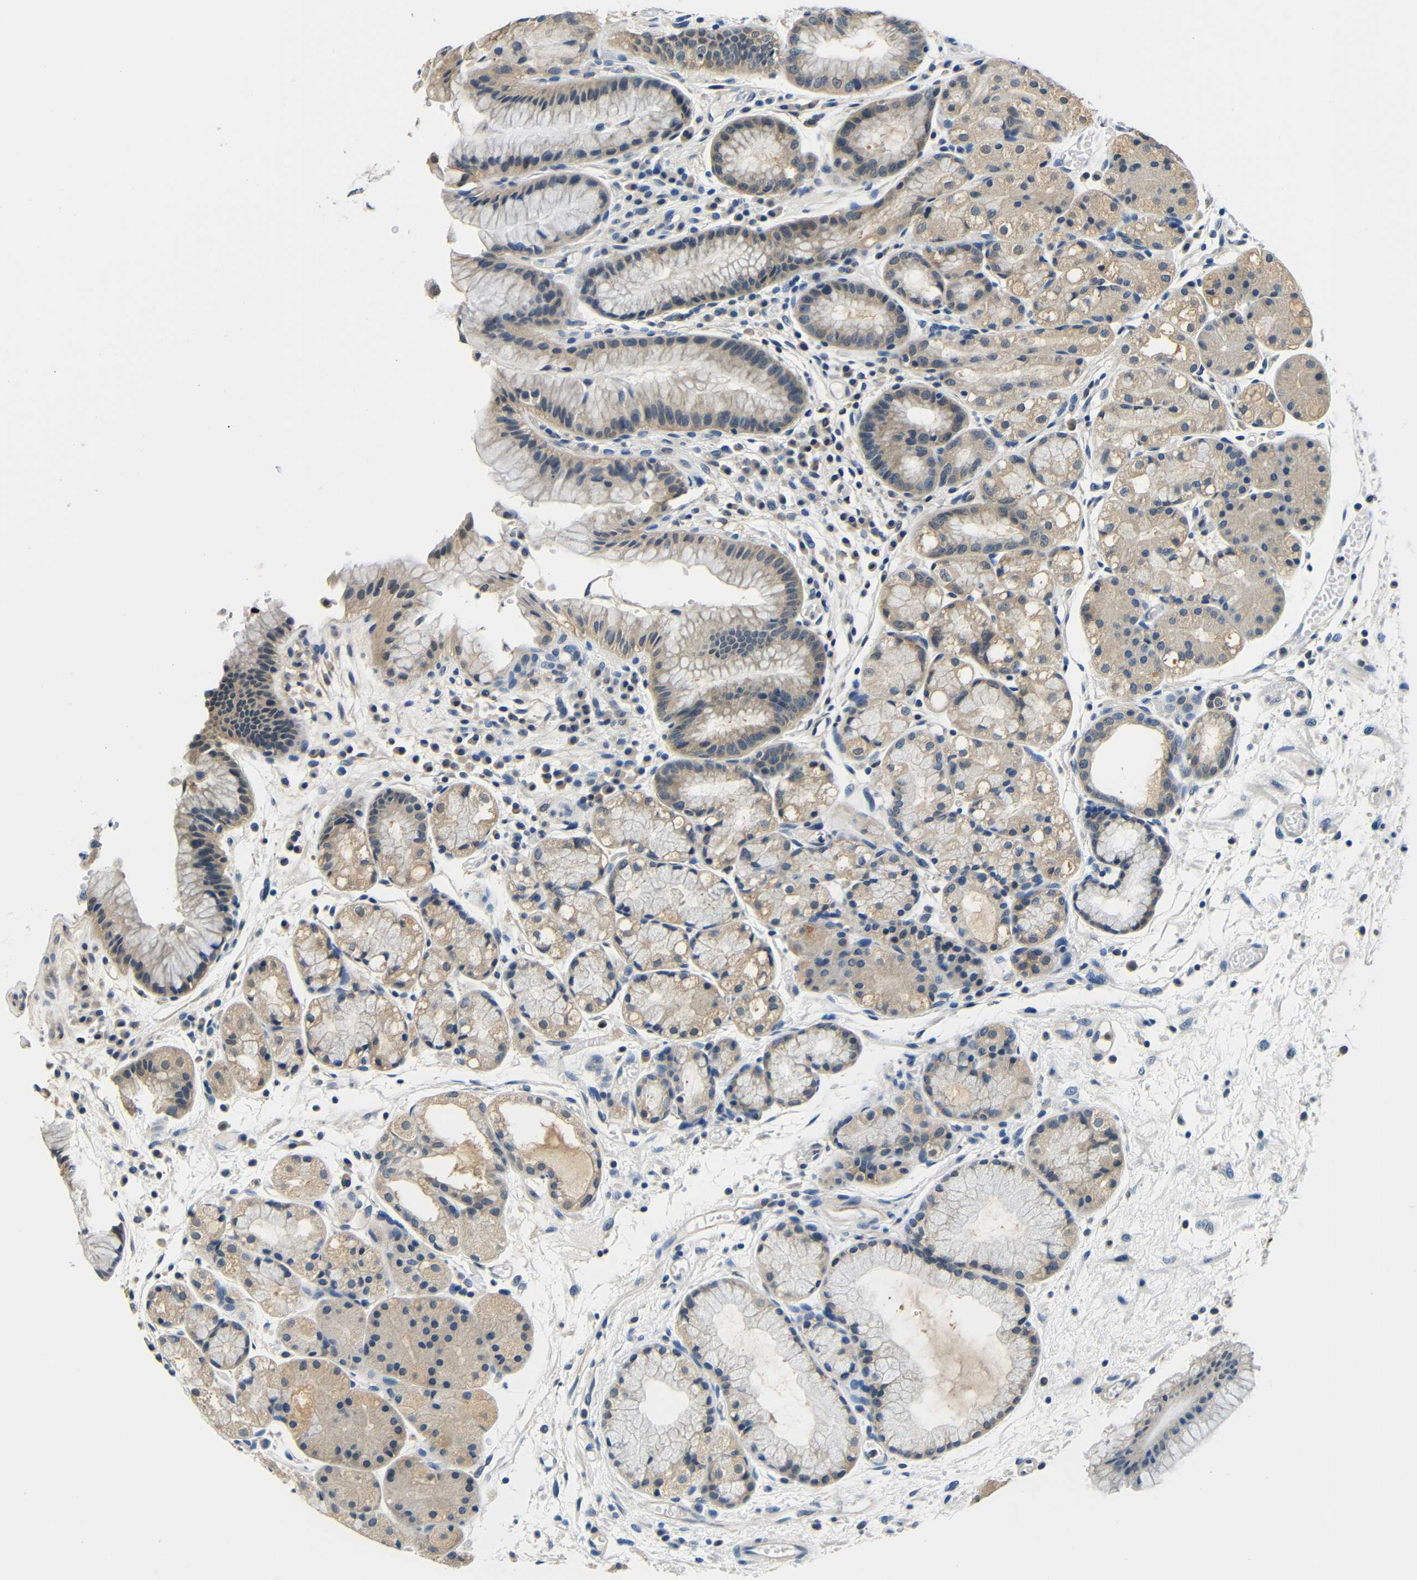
{"staining": {"intensity": "weak", "quantity": ">75%", "location": "cytoplasmic/membranous"}, "tissue": "stomach", "cell_type": "Glandular cells", "image_type": "normal", "snomed": [{"axis": "morphology", "description": "Normal tissue, NOS"}, {"axis": "topography", "description": "Stomach, upper"}], "caption": "Stomach stained with immunohistochemistry exhibits weak cytoplasmic/membranous staining in about >75% of glandular cells.", "gene": "ADAP1", "patient": {"sex": "male", "age": 72}}